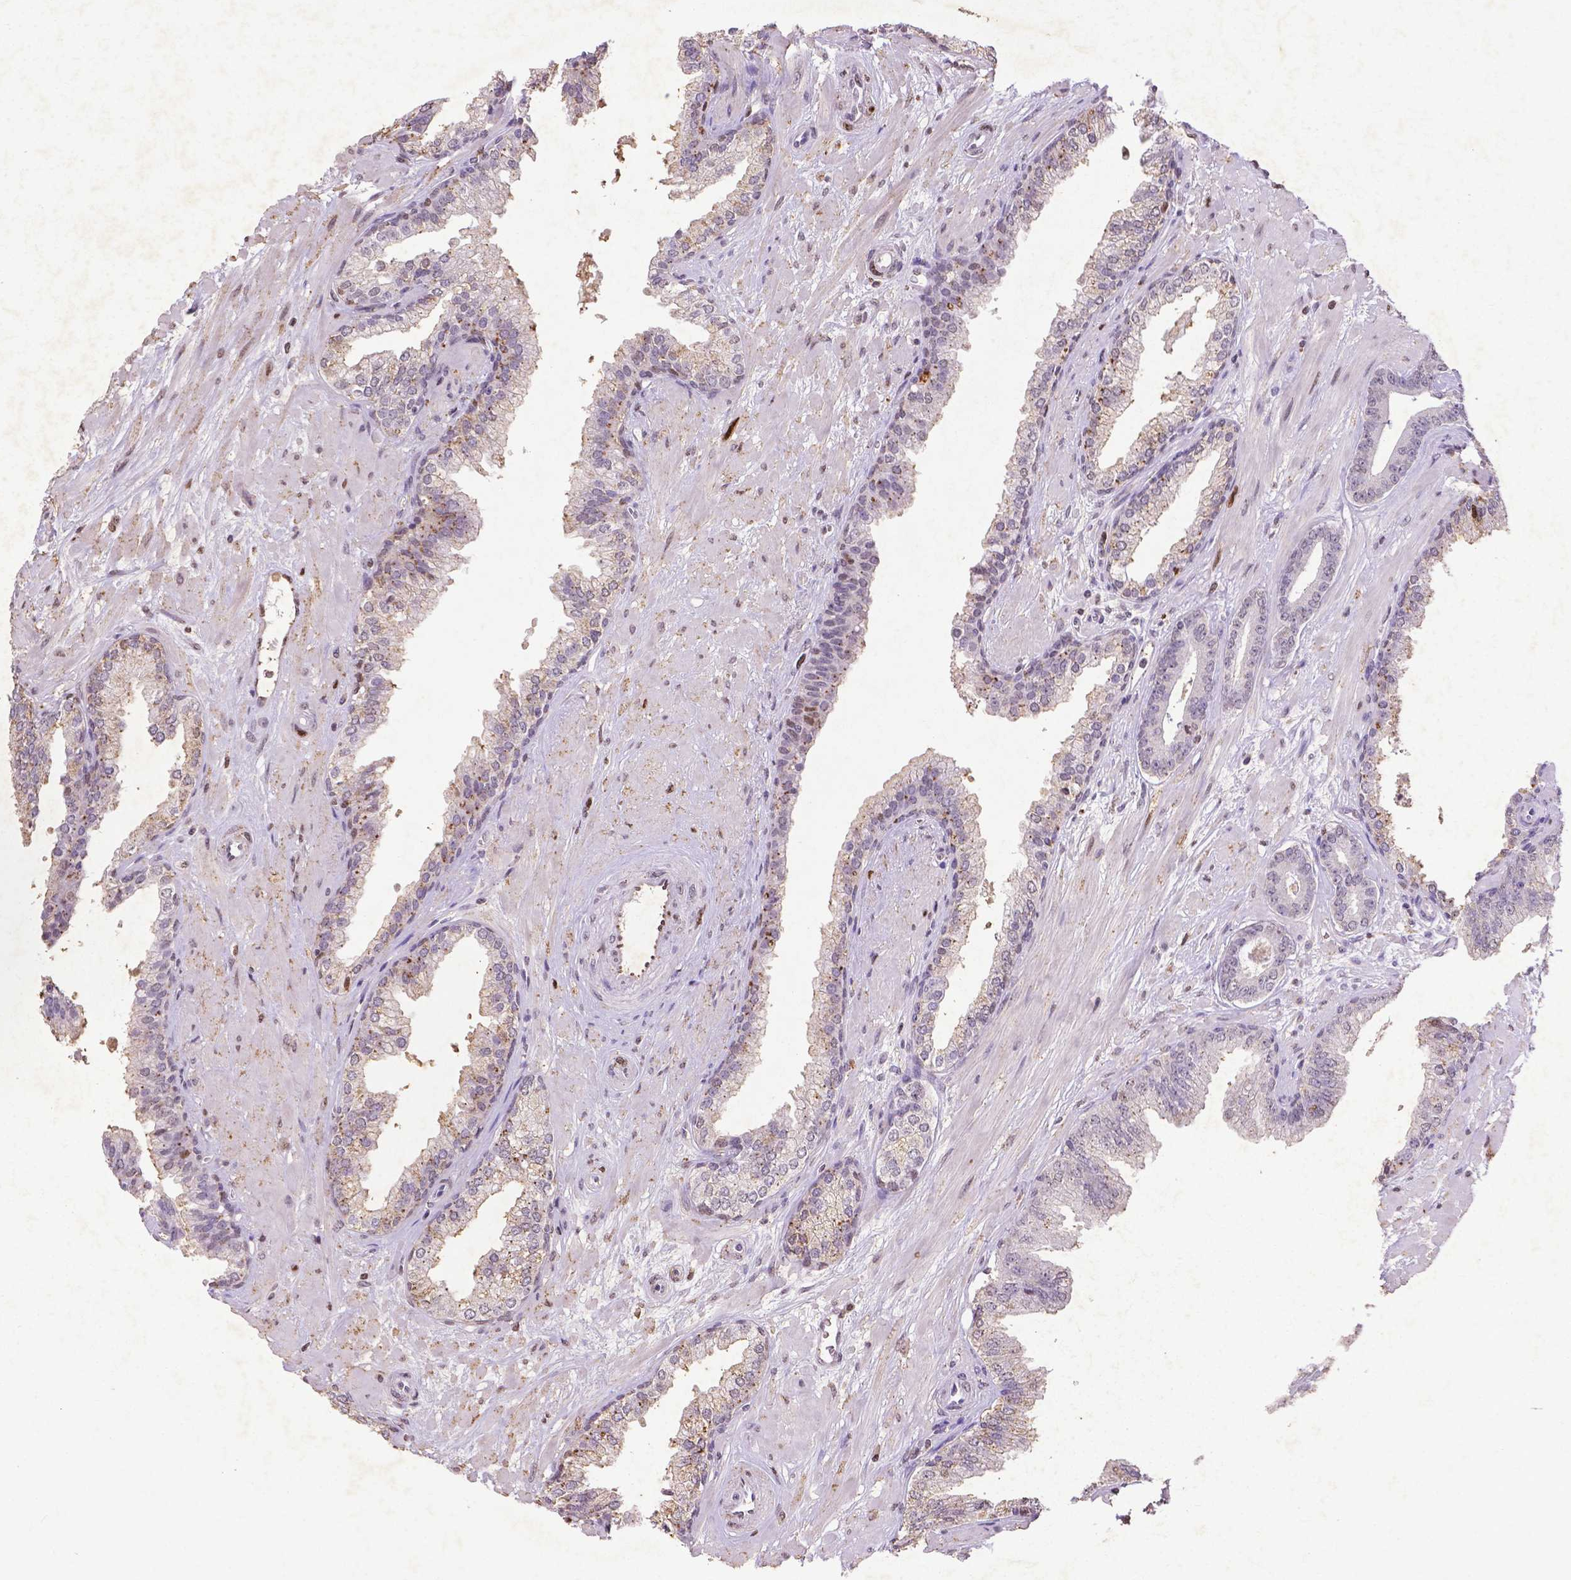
{"staining": {"intensity": "moderate", "quantity": "25%-75%", "location": "nuclear"}, "tissue": "prostate cancer", "cell_type": "Tumor cells", "image_type": "cancer", "snomed": [{"axis": "morphology", "description": "Adenocarcinoma, Low grade"}, {"axis": "topography", "description": "Prostate"}], "caption": "Immunohistochemistry photomicrograph of human adenocarcinoma (low-grade) (prostate) stained for a protein (brown), which shows medium levels of moderate nuclear expression in about 25%-75% of tumor cells.", "gene": "CDKN1A", "patient": {"sex": "male", "age": 61}}